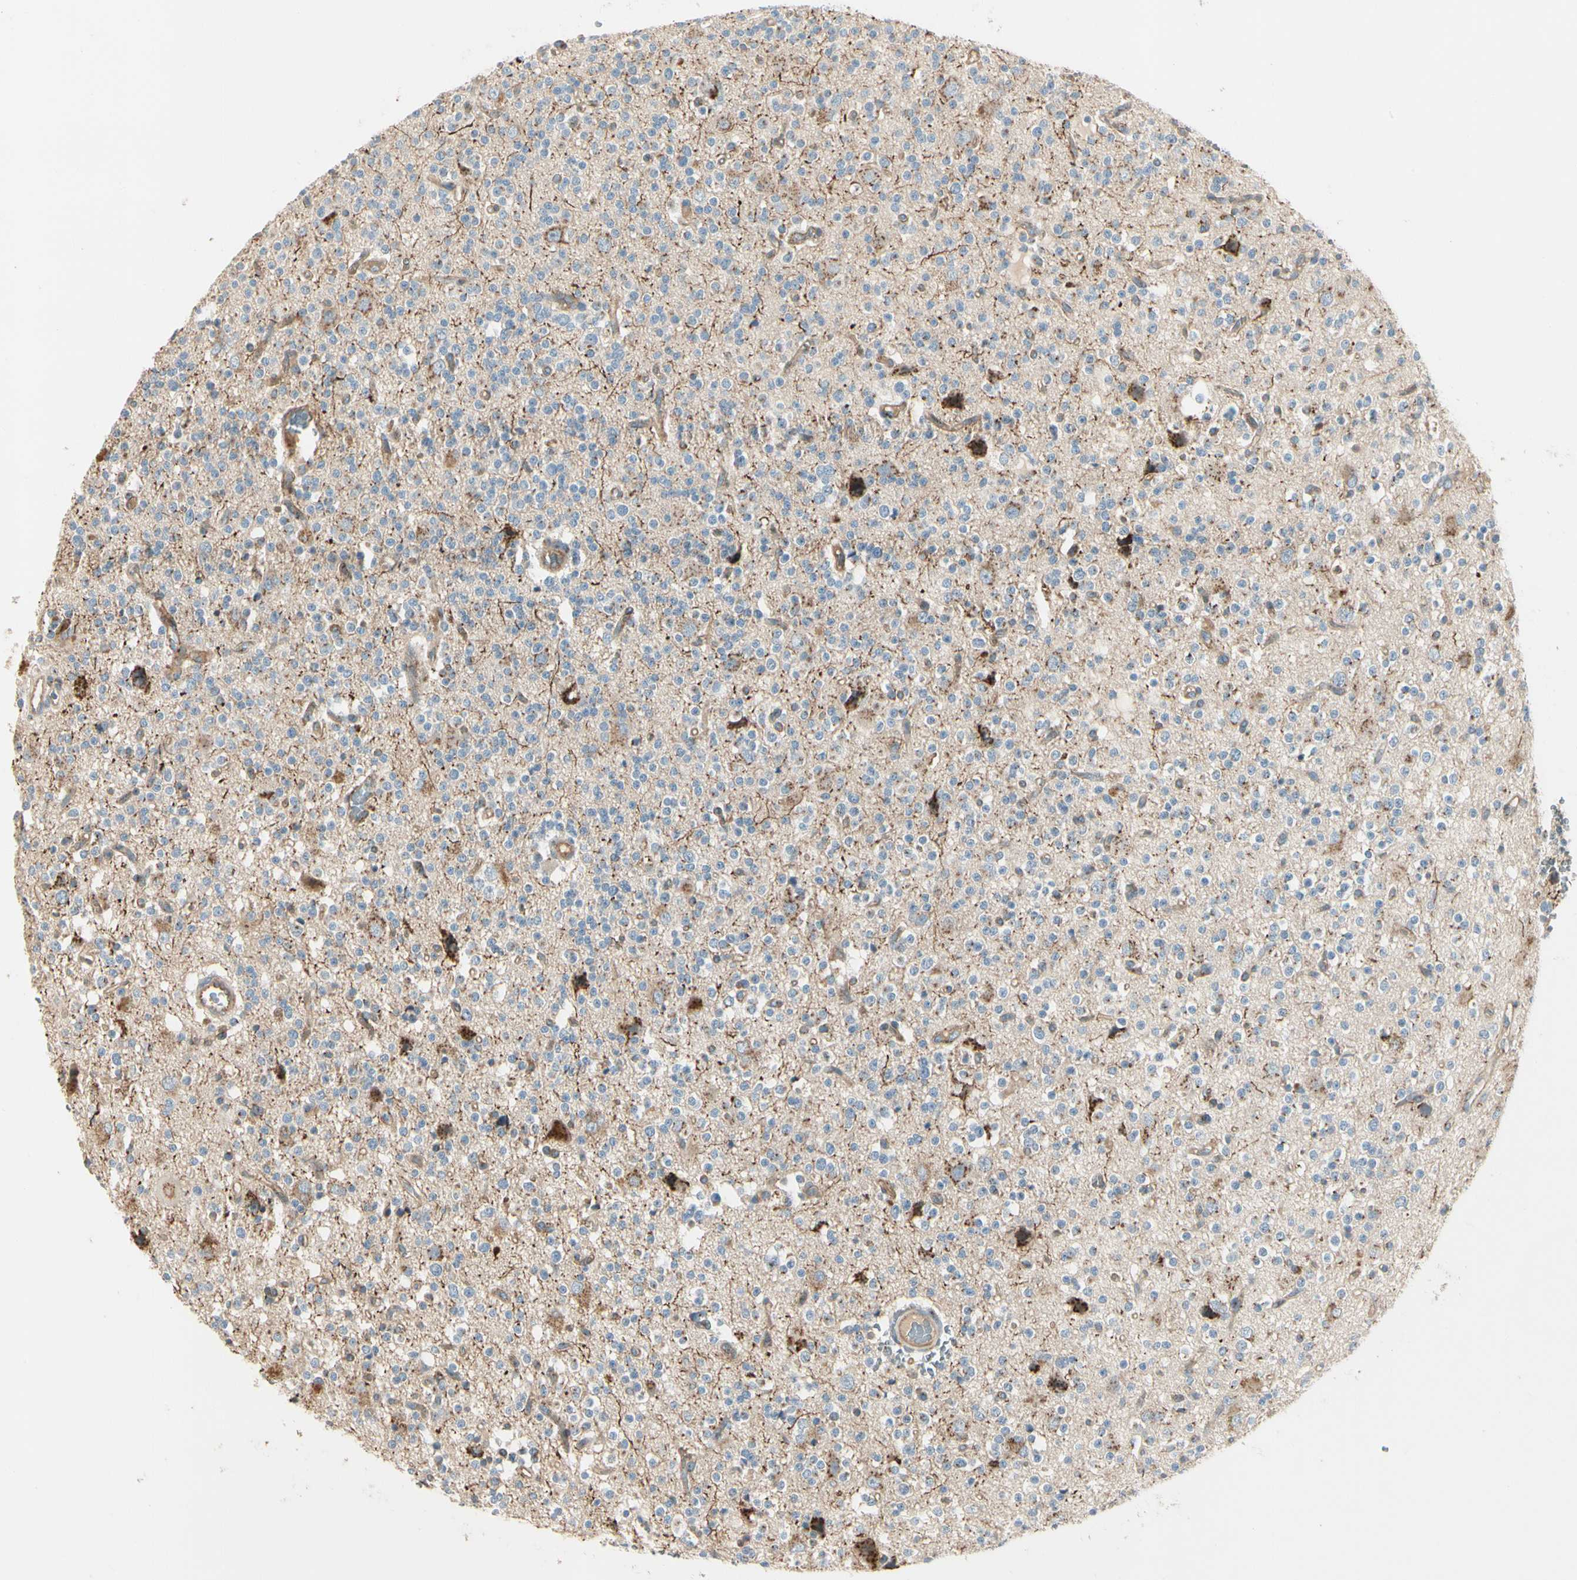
{"staining": {"intensity": "weak", "quantity": "<25%", "location": "cytoplasmic/membranous"}, "tissue": "glioma", "cell_type": "Tumor cells", "image_type": "cancer", "snomed": [{"axis": "morphology", "description": "Glioma, malignant, High grade"}, {"axis": "topography", "description": "Brain"}], "caption": "Immunohistochemical staining of human glioma exhibits no significant expression in tumor cells. (Immunohistochemistry, brightfield microscopy, high magnification).", "gene": "ABCA3", "patient": {"sex": "male", "age": 47}}